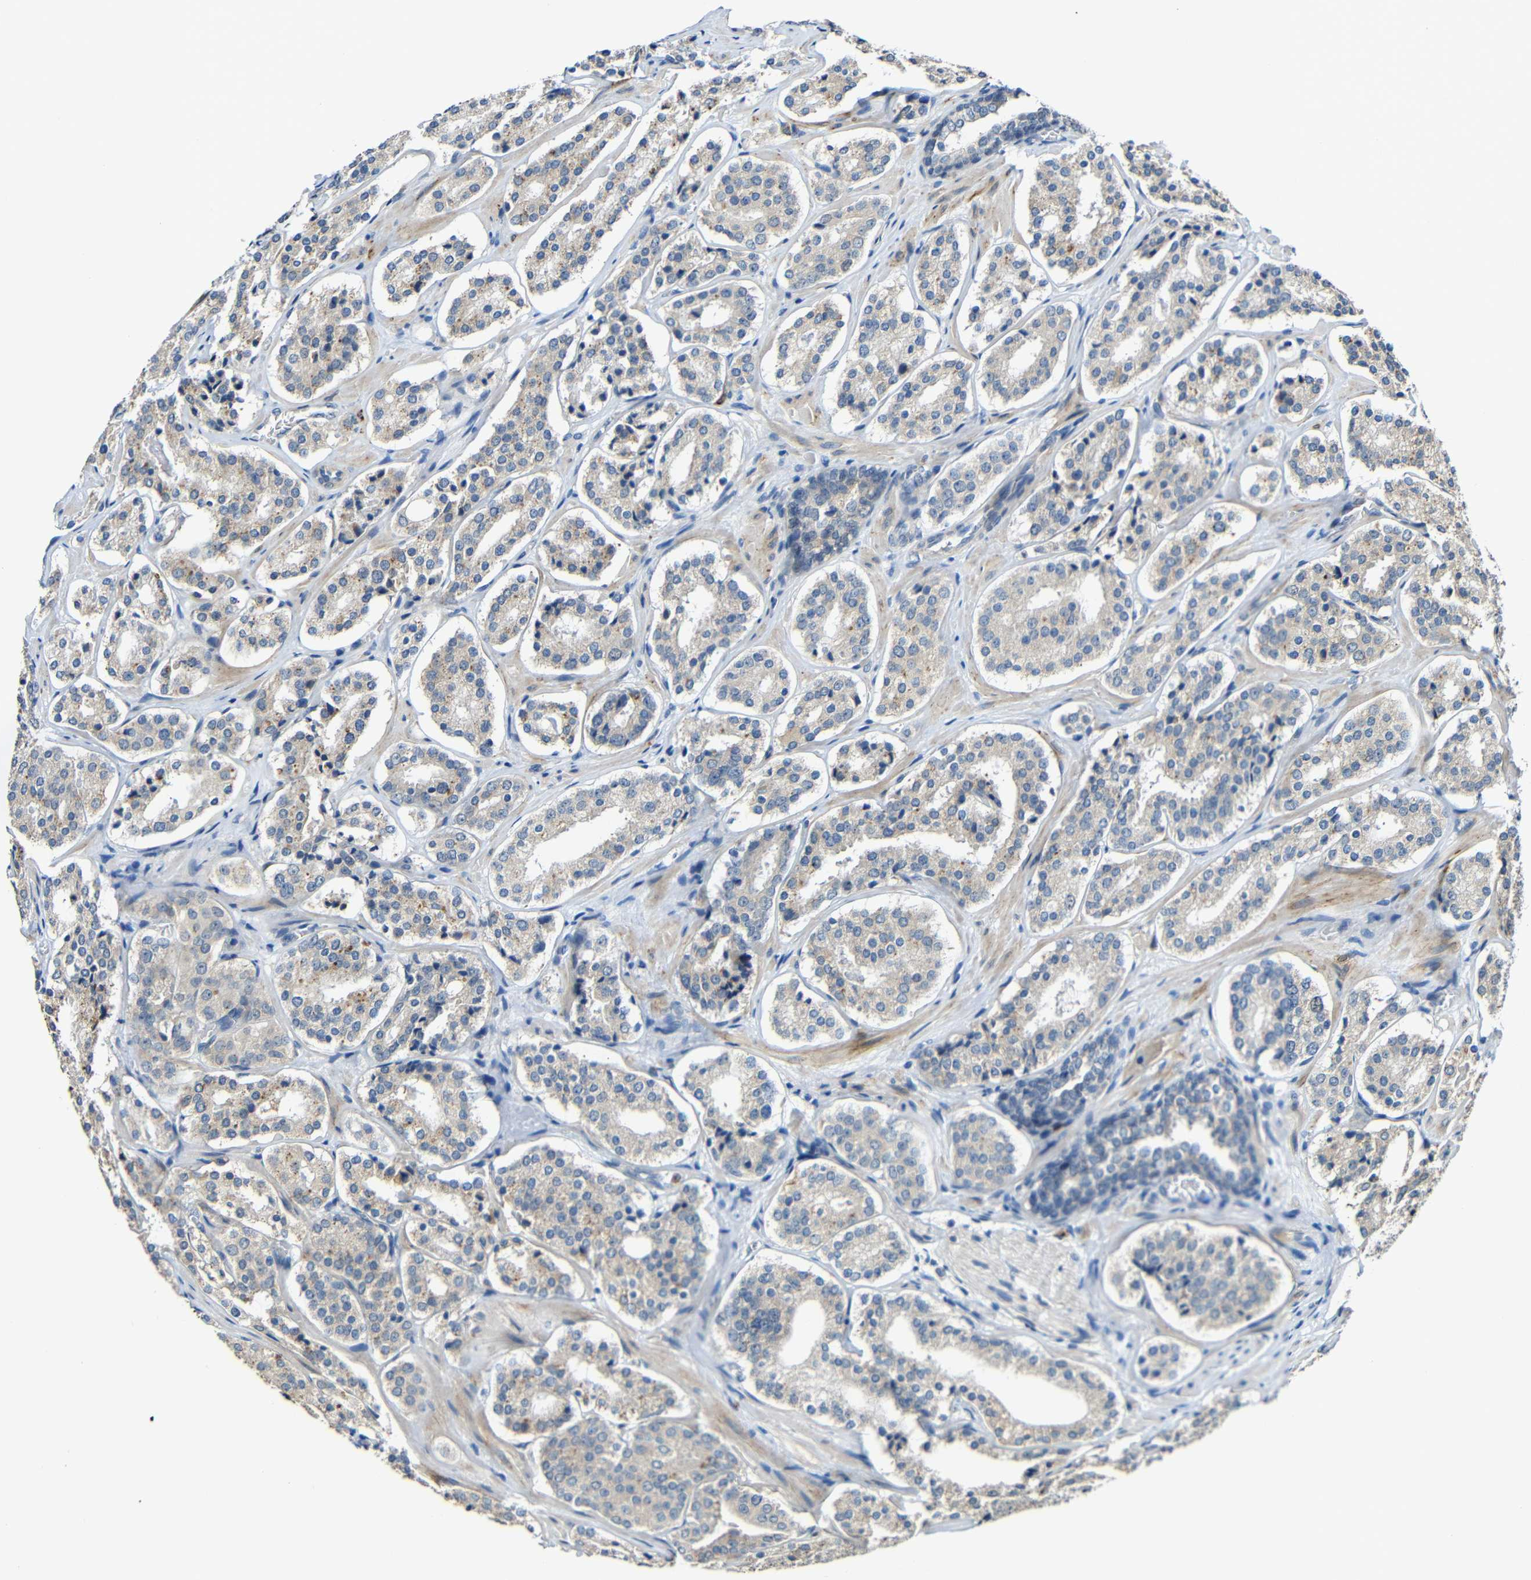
{"staining": {"intensity": "weak", "quantity": "25%-75%", "location": "cytoplasmic/membranous"}, "tissue": "prostate cancer", "cell_type": "Tumor cells", "image_type": "cancer", "snomed": [{"axis": "morphology", "description": "Adenocarcinoma, High grade"}, {"axis": "topography", "description": "Prostate"}], "caption": "Protein staining by immunohistochemistry (IHC) demonstrates weak cytoplasmic/membranous positivity in about 25%-75% of tumor cells in adenocarcinoma (high-grade) (prostate). The staining was performed using DAB (3,3'-diaminobenzidine) to visualize the protein expression in brown, while the nuclei were stained in blue with hematoxylin (Magnification: 20x).", "gene": "STBD1", "patient": {"sex": "male", "age": 60}}